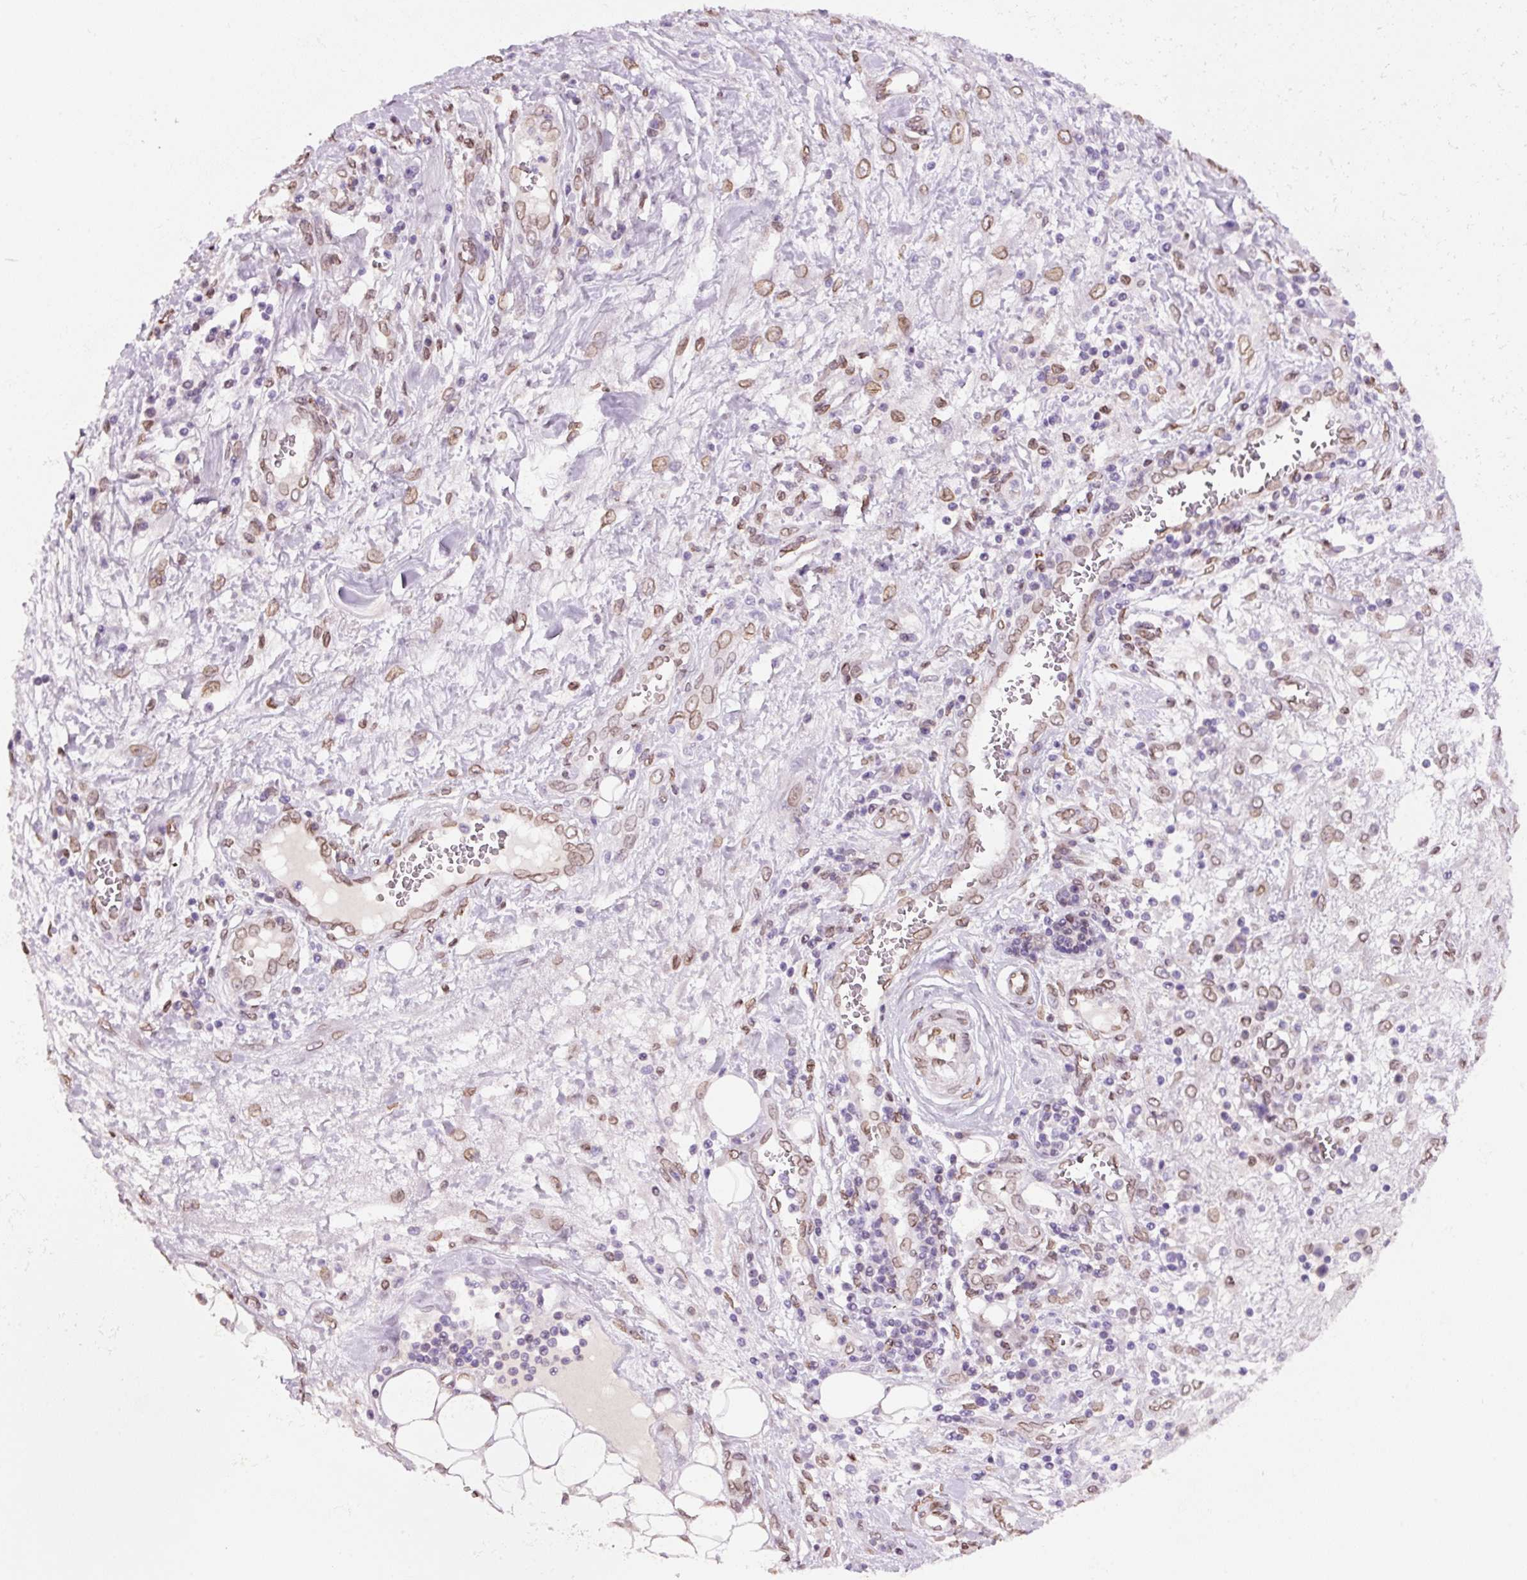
{"staining": {"intensity": "weak", "quantity": ">75%", "location": "cytoplasmic/membranous,nuclear"}, "tissue": "ovarian cancer", "cell_type": "Tumor cells", "image_type": "cancer", "snomed": [{"axis": "morphology", "description": "Cystadenocarcinoma, serous, NOS"}, {"axis": "topography", "description": "Soft tissue"}, {"axis": "topography", "description": "Ovary"}], "caption": "A micrograph showing weak cytoplasmic/membranous and nuclear expression in about >75% of tumor cells in serous cystadenocarcinoma (ovarian), as visualized by brown immunohistochemical staining.", "gene": "ZNF224", "patient": {"sex": "female", "age": 57}}